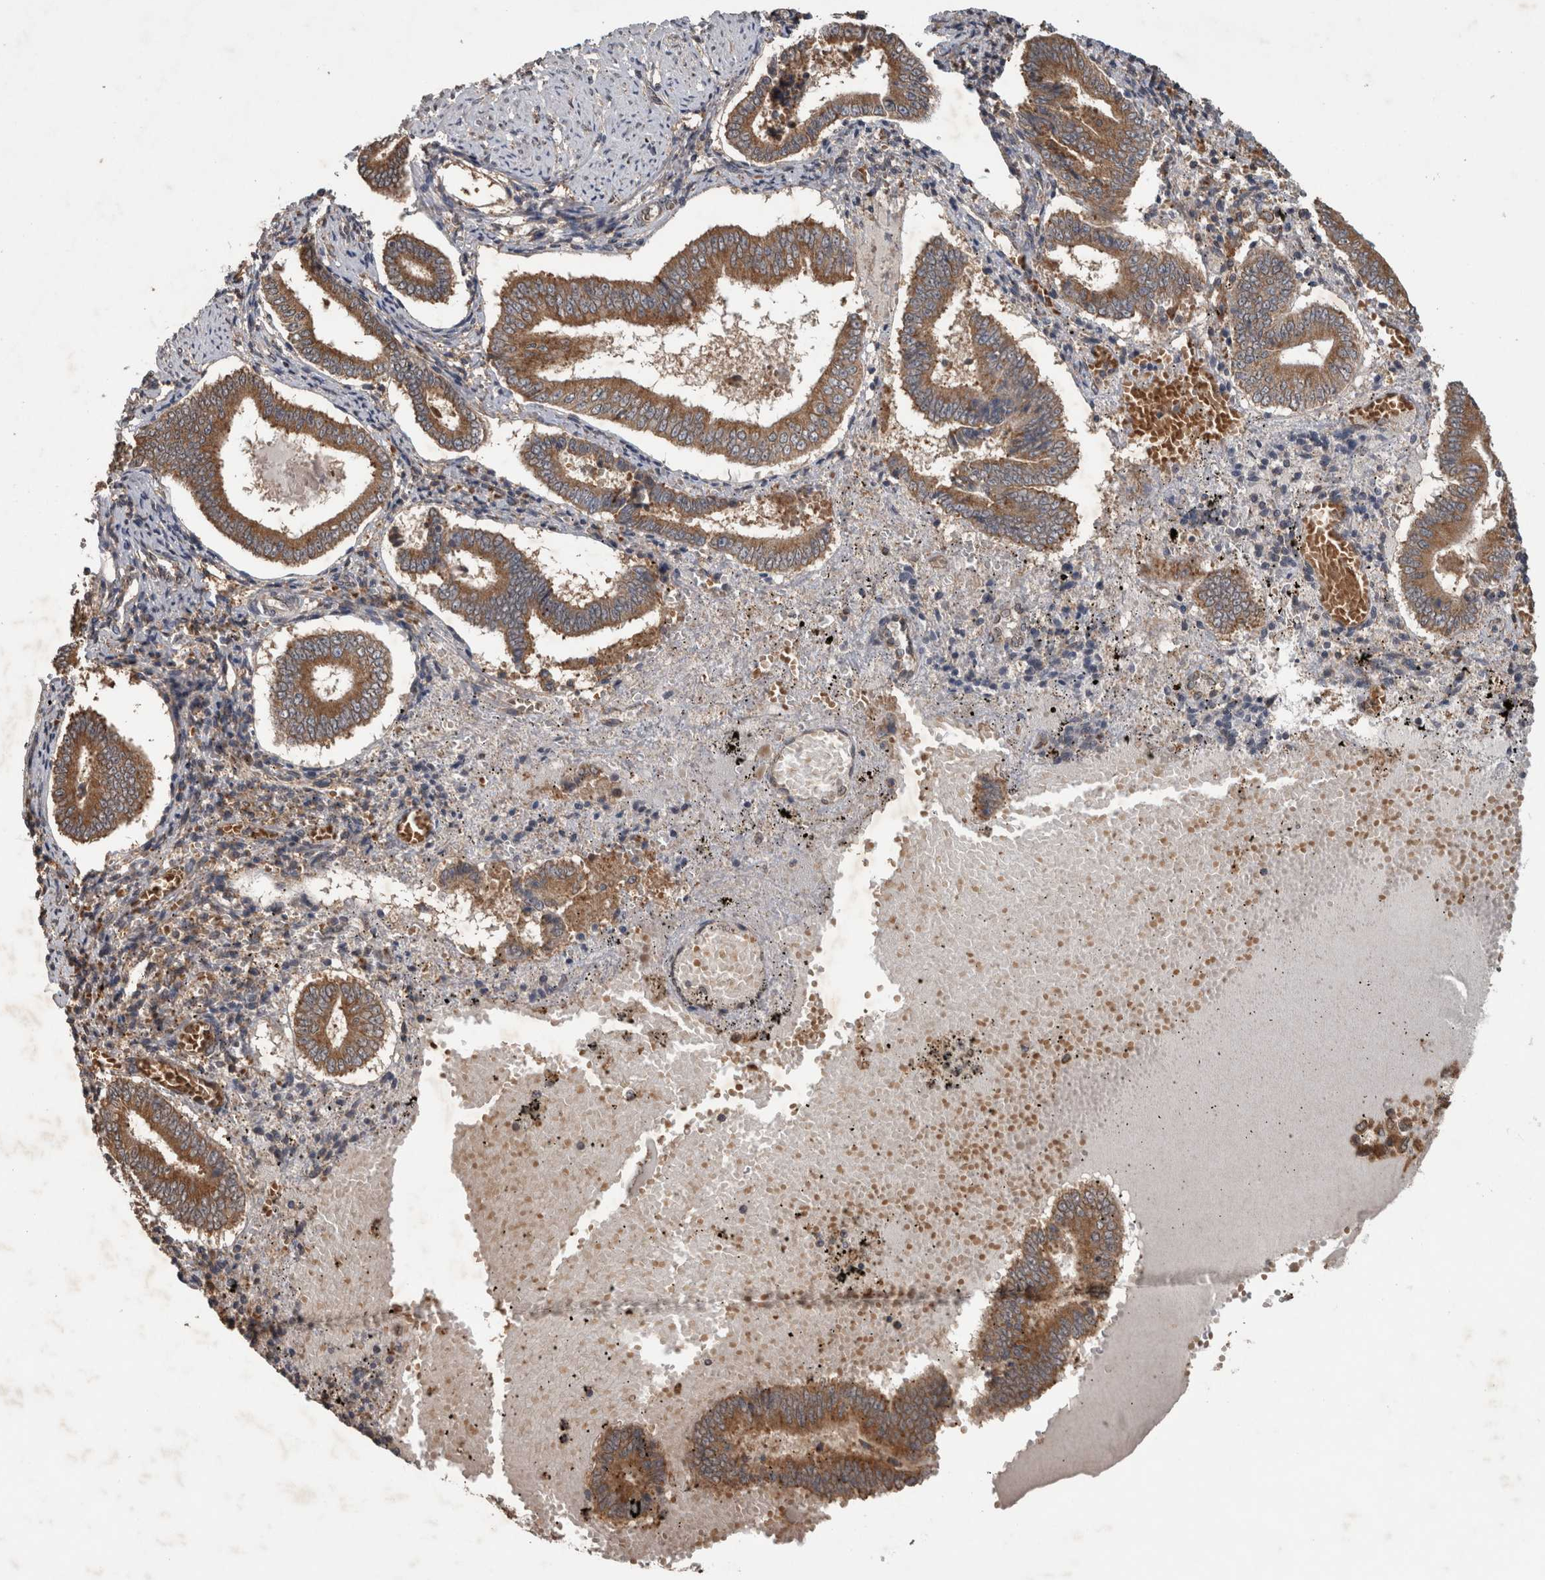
{"staining": {"intensity": "weak", "quantity": "<25%", "location": "cytoplasmic/membranous"}, "tissue": "endometrium", "cell_type": "Cells in endometrial stroma", "image_type": "normal", "snomed": [{"axis": "morphology", "description": "Normal tissue, NOS"}, {"axis": "topography", "description": "Endometrium"}], "caption": "Immunohistochemistry (IHC) photomicrograph of normal endometrium stained for a protein (brown), which displays no staining in cells in endometrial stroma.", "gene": "ADGRL3", "patient": {"sex": "female", "age": 42}}